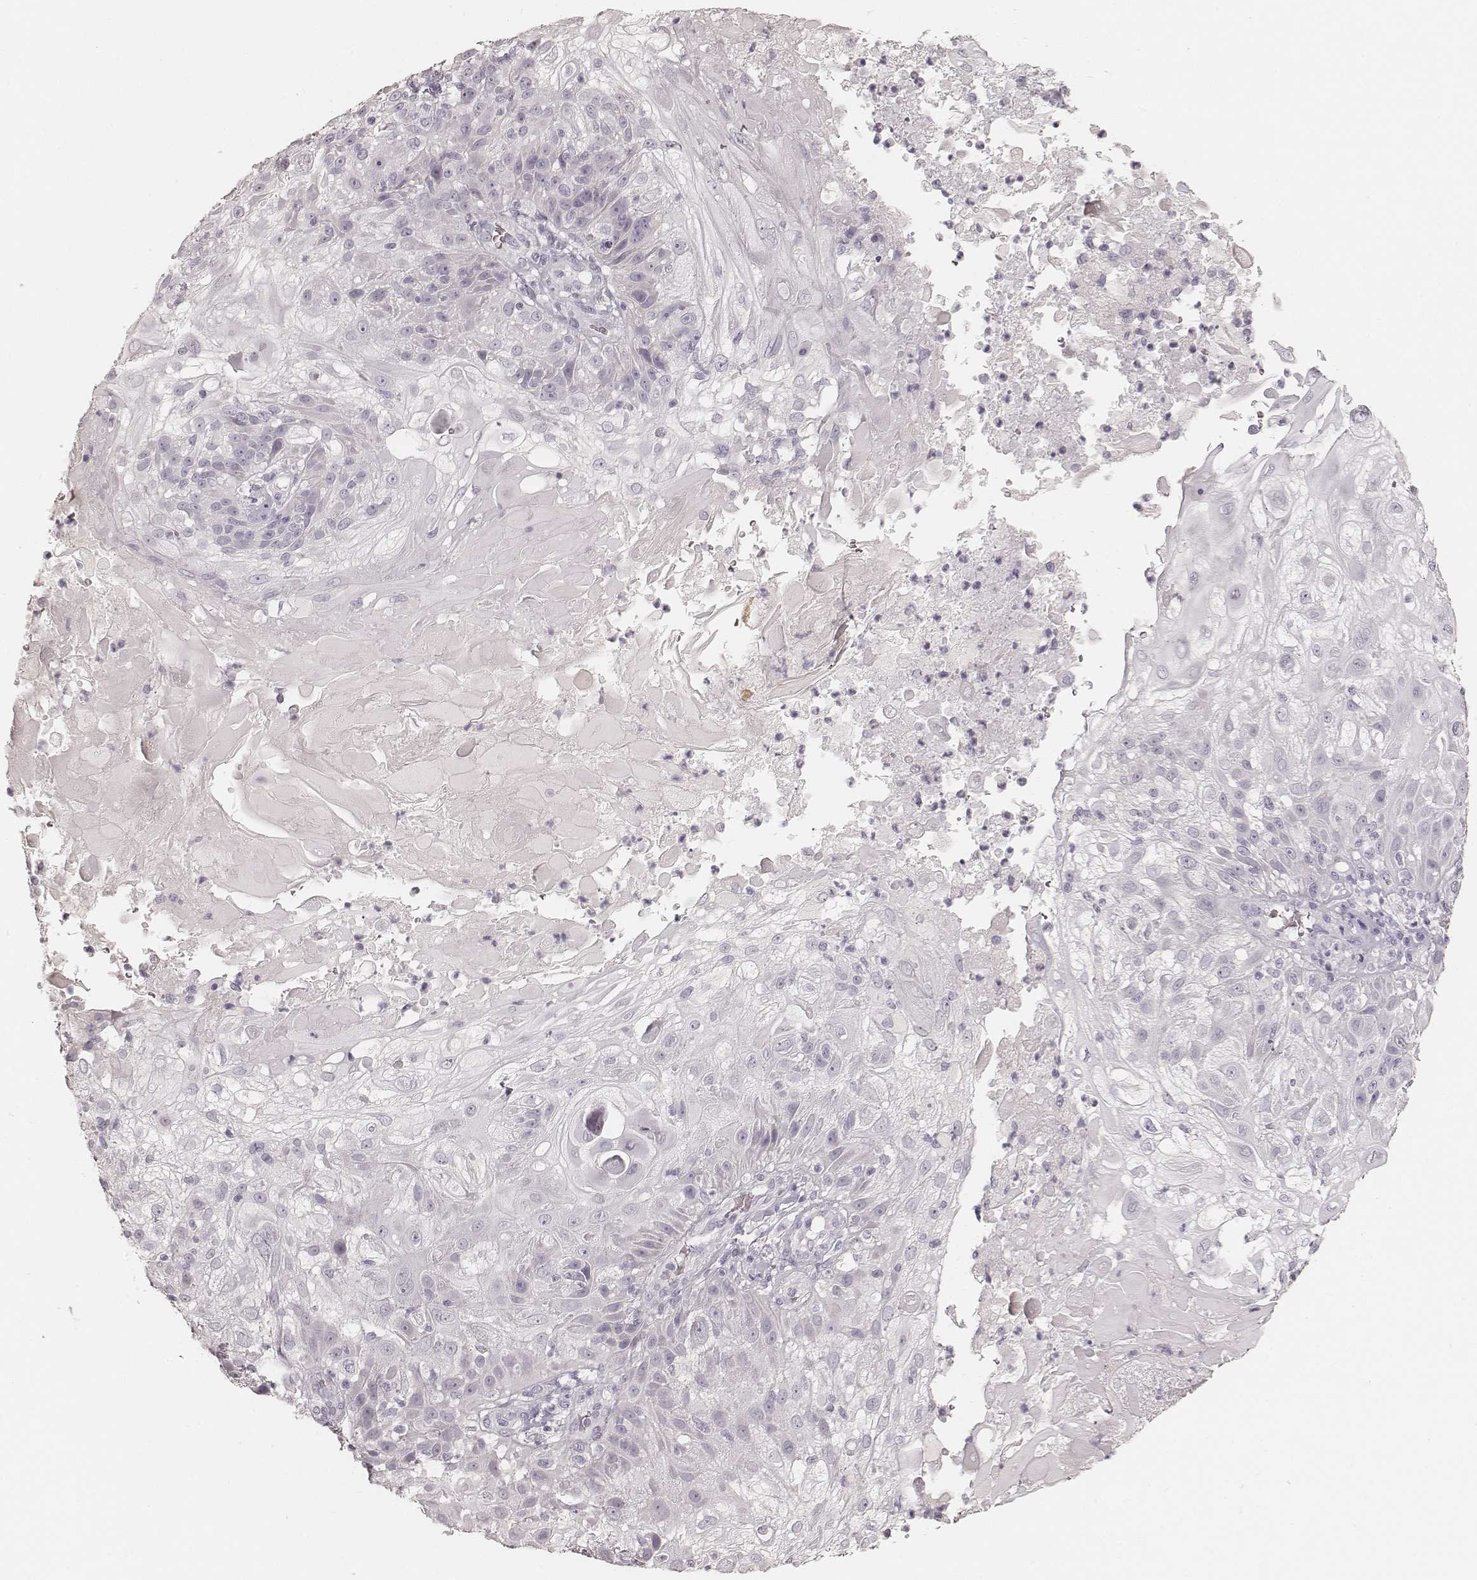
{"staining": {"intensity": "negative", "quantity": "none", "location": "none"}, "tissue": "skin cancer", "cell_type": "Tumor cells", "image_type": "cancer", "snomed": [{"axis": "morphology", "description": "Normal tissue, NOS"}, {"axis": "morphology", "description": "Squamous cell carcinoma, NOS"}, {"axis": "topography", "description": "Skin"}], "caption": "This photomicrograph is of skin cancer (squamous cell carcinoma) stained with immunohistochemistry (IHC) to label a protein in brown with the nuclei are counter-stained blue. There is no positivity in tumor cells.", "gene": "KRT26", "patient": {"sex": "female", "age": 83}}